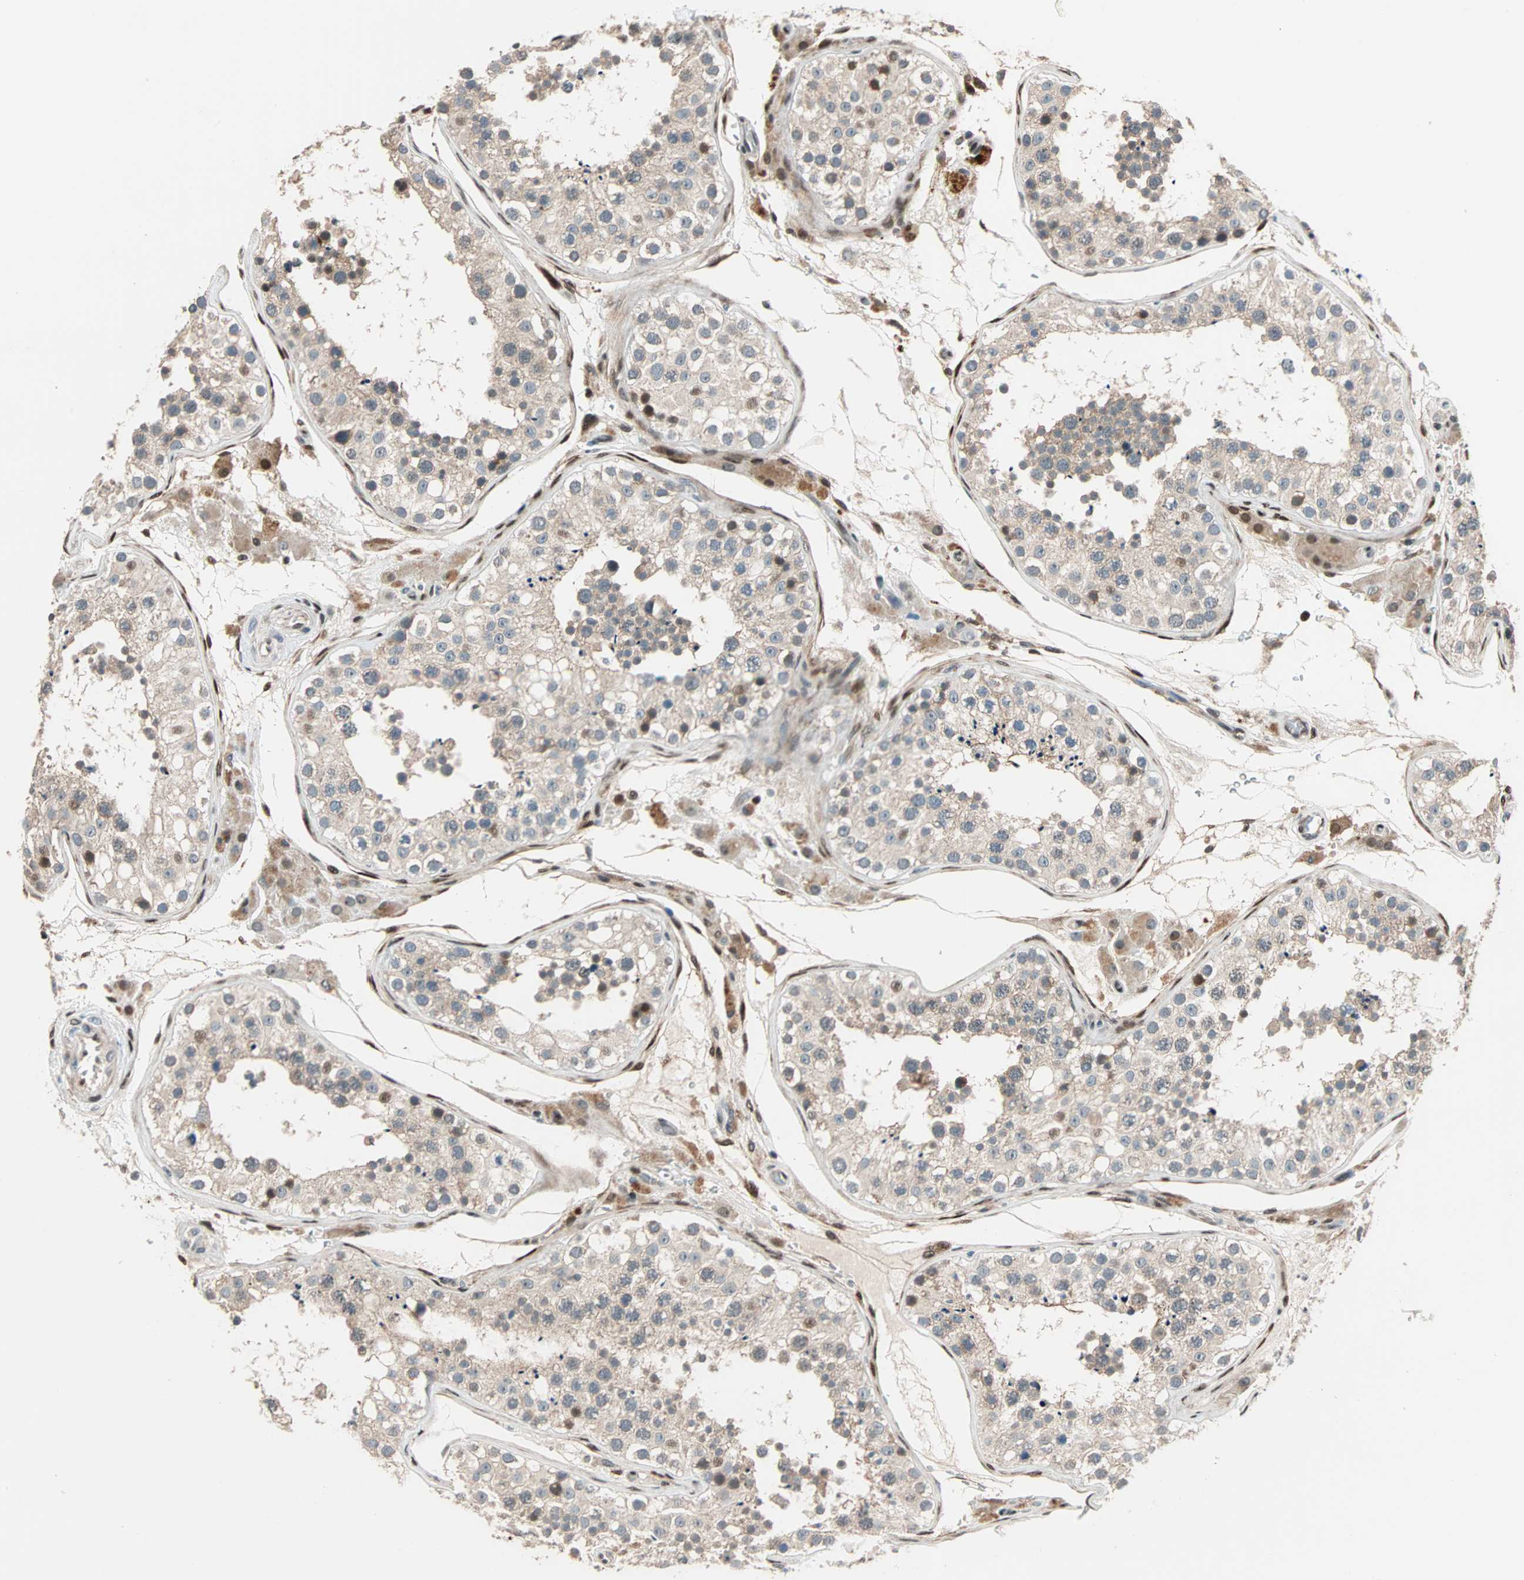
{"staining": {"intensity": "moderate", "quantity": ">75%", "location": "cytoplasmic/membranous"}, "tissue": "testis", "cell_type": "Cells in seminiferous ducts", "image_type": "normal", "snomed": [{"axis": "morphology", "description": "Normal tissue, NOS"}, {"axis": "topography", "description": "Testis"}], "caption": "Testis stained for a protein shows moderate cytoplasmic/membranous positivity in cells in seminiferous ducts. The staining was performed using DAB, with brown indicating positive protein expression. Nuclei are stained blue with hematoxylin.", "gene": "HECW1", "patient": {"sex": "male", "age": 26}}